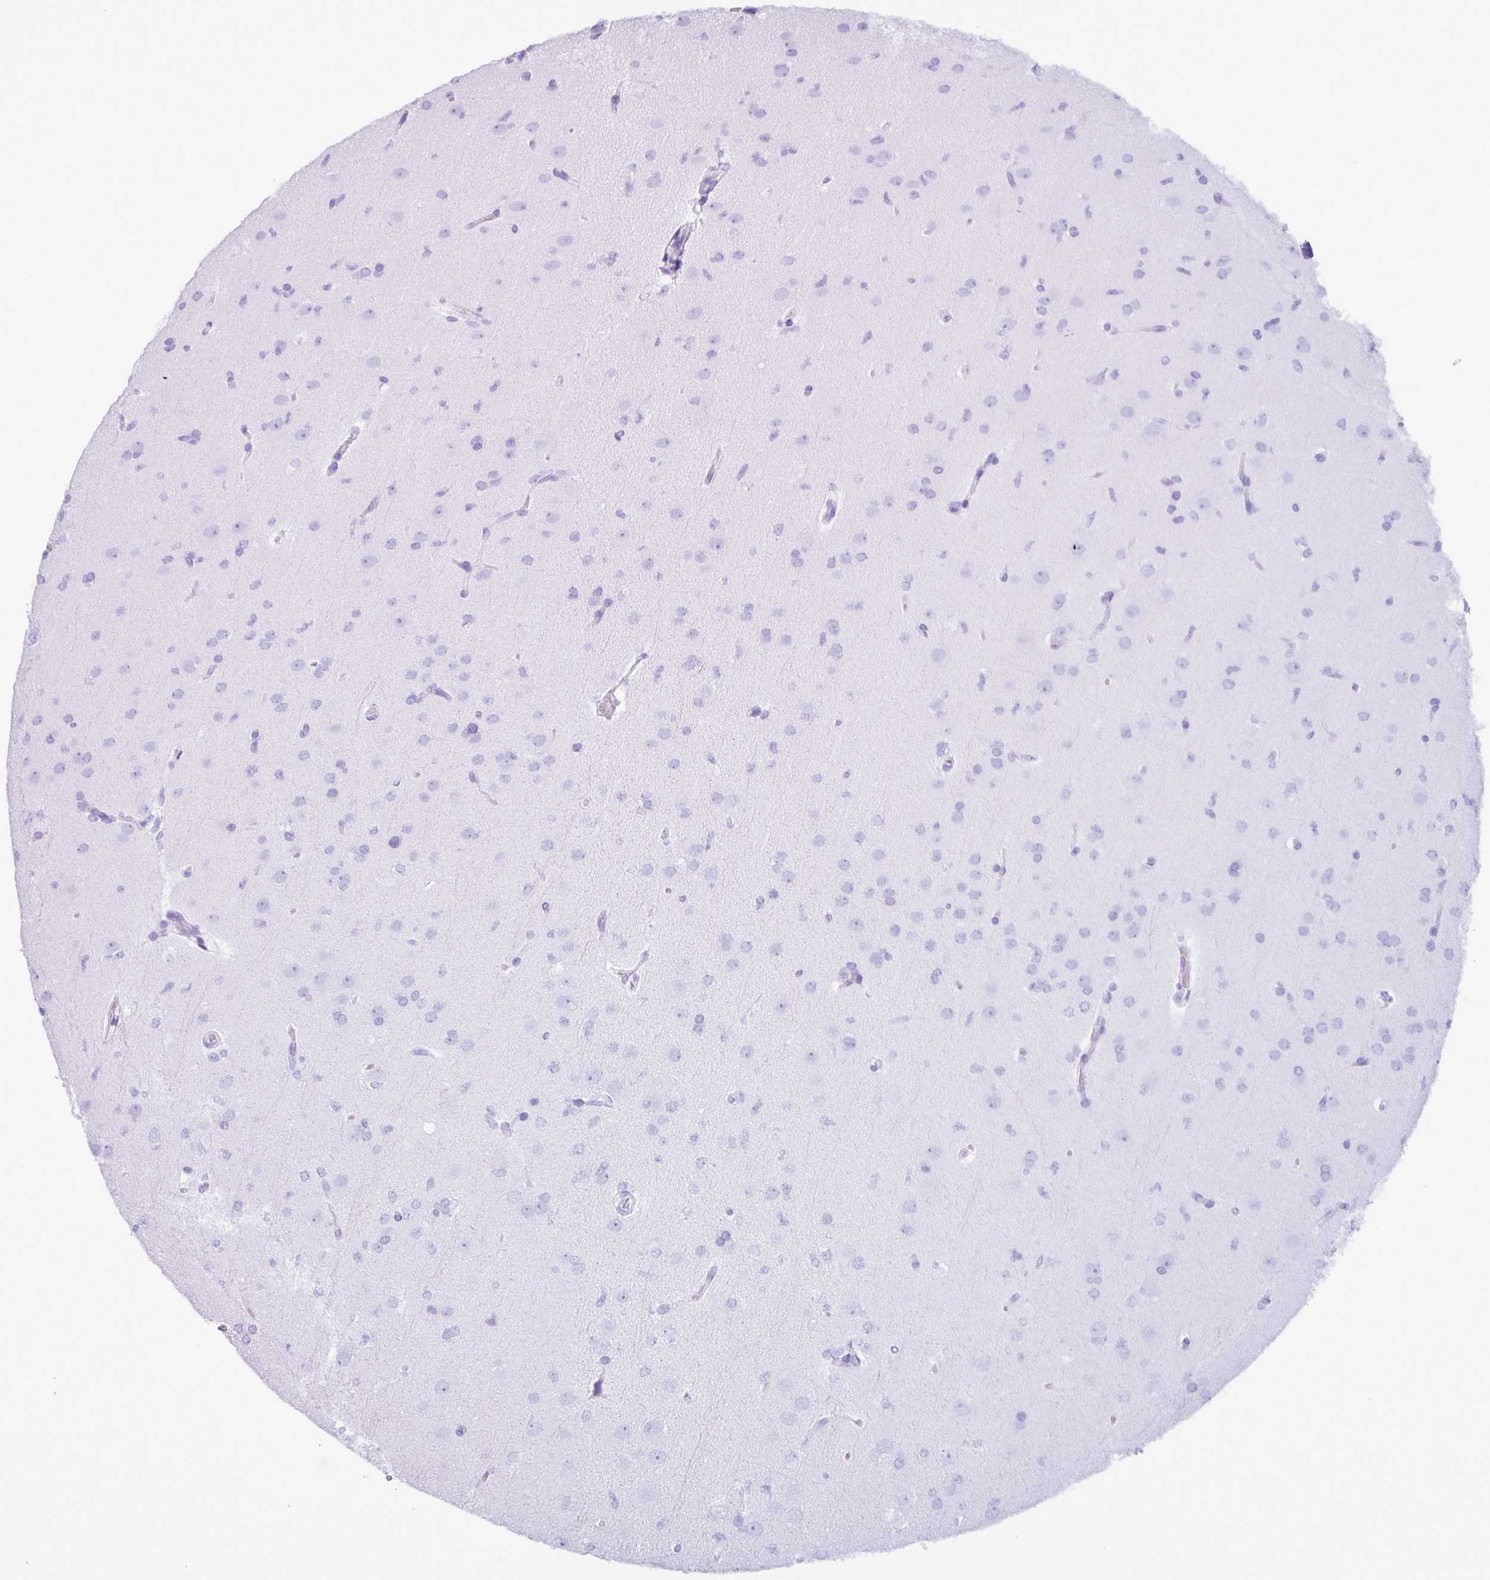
{"staining": {"intensity": "negative", "quantity": "none", "location": "none"}, "tissue": "glioma", "cell_type": "Tumor cells", "image_type": "cancer", "snomed": [{"axis": "morphology", "description": "Glioma, malignant, Low grade"}, {"axis": "topography", "description": "Brain"}], "caption": "Immunohistochemical staining of malignant glioma (low-grade) shows no significant positivity in tumor cells.", "gene": "PPP1R35", "patient": {"sex": "female", "age": 33}}